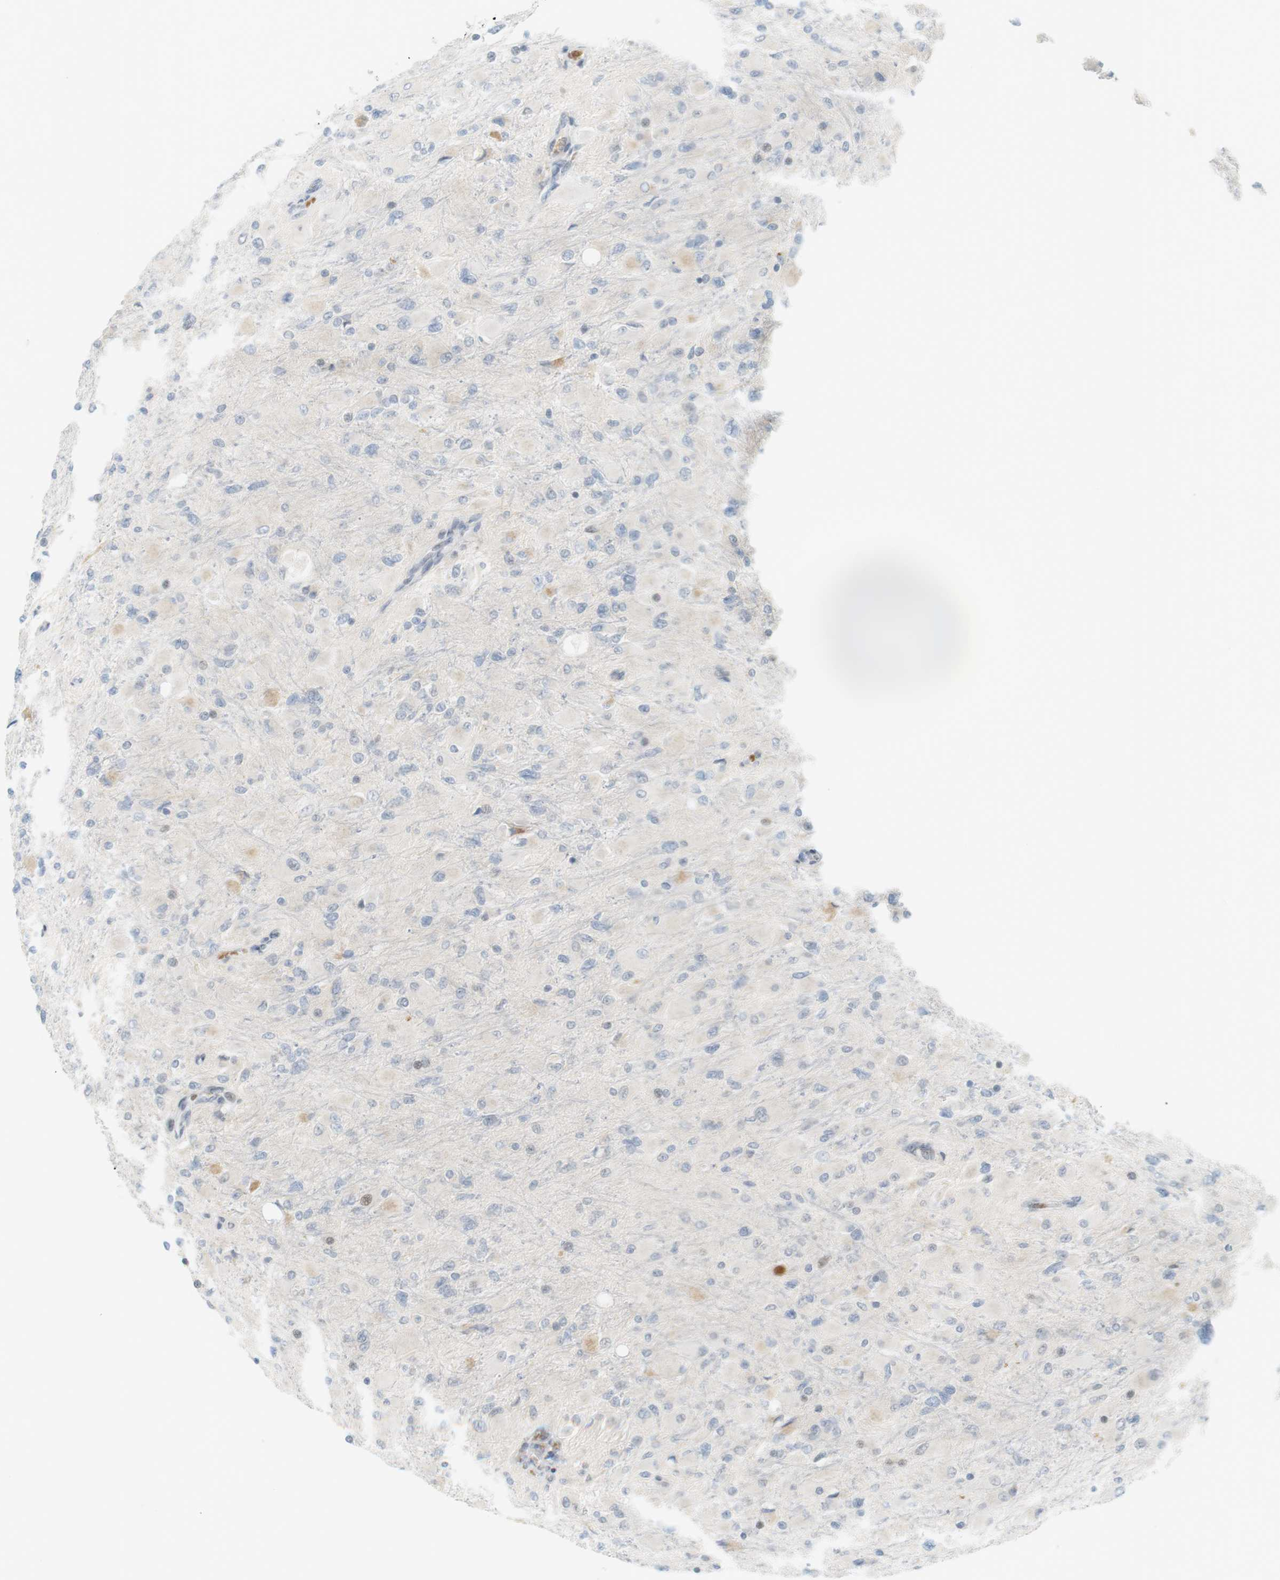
{"staining": {"intensity": "weak", "quantity": "<25%", "location": "nuclear"}, "tissue": "glioma", "cell_type": "Tumor cells", "image_type": "cancer", "snomed": [{"axis": "morphology", "description": "Glioma, malignant, High grade"}, {"axis": "topography", "description": "Cerebral cortex"}], "caption": "Immunohistochemistry (IHC) histopathology image of human malignant glioma (high-grade) stained for a protein (brown), which shows no positivity in tumor cells.", "gene": "DMC1", "patient": {"sex": "female", "age": 36}}